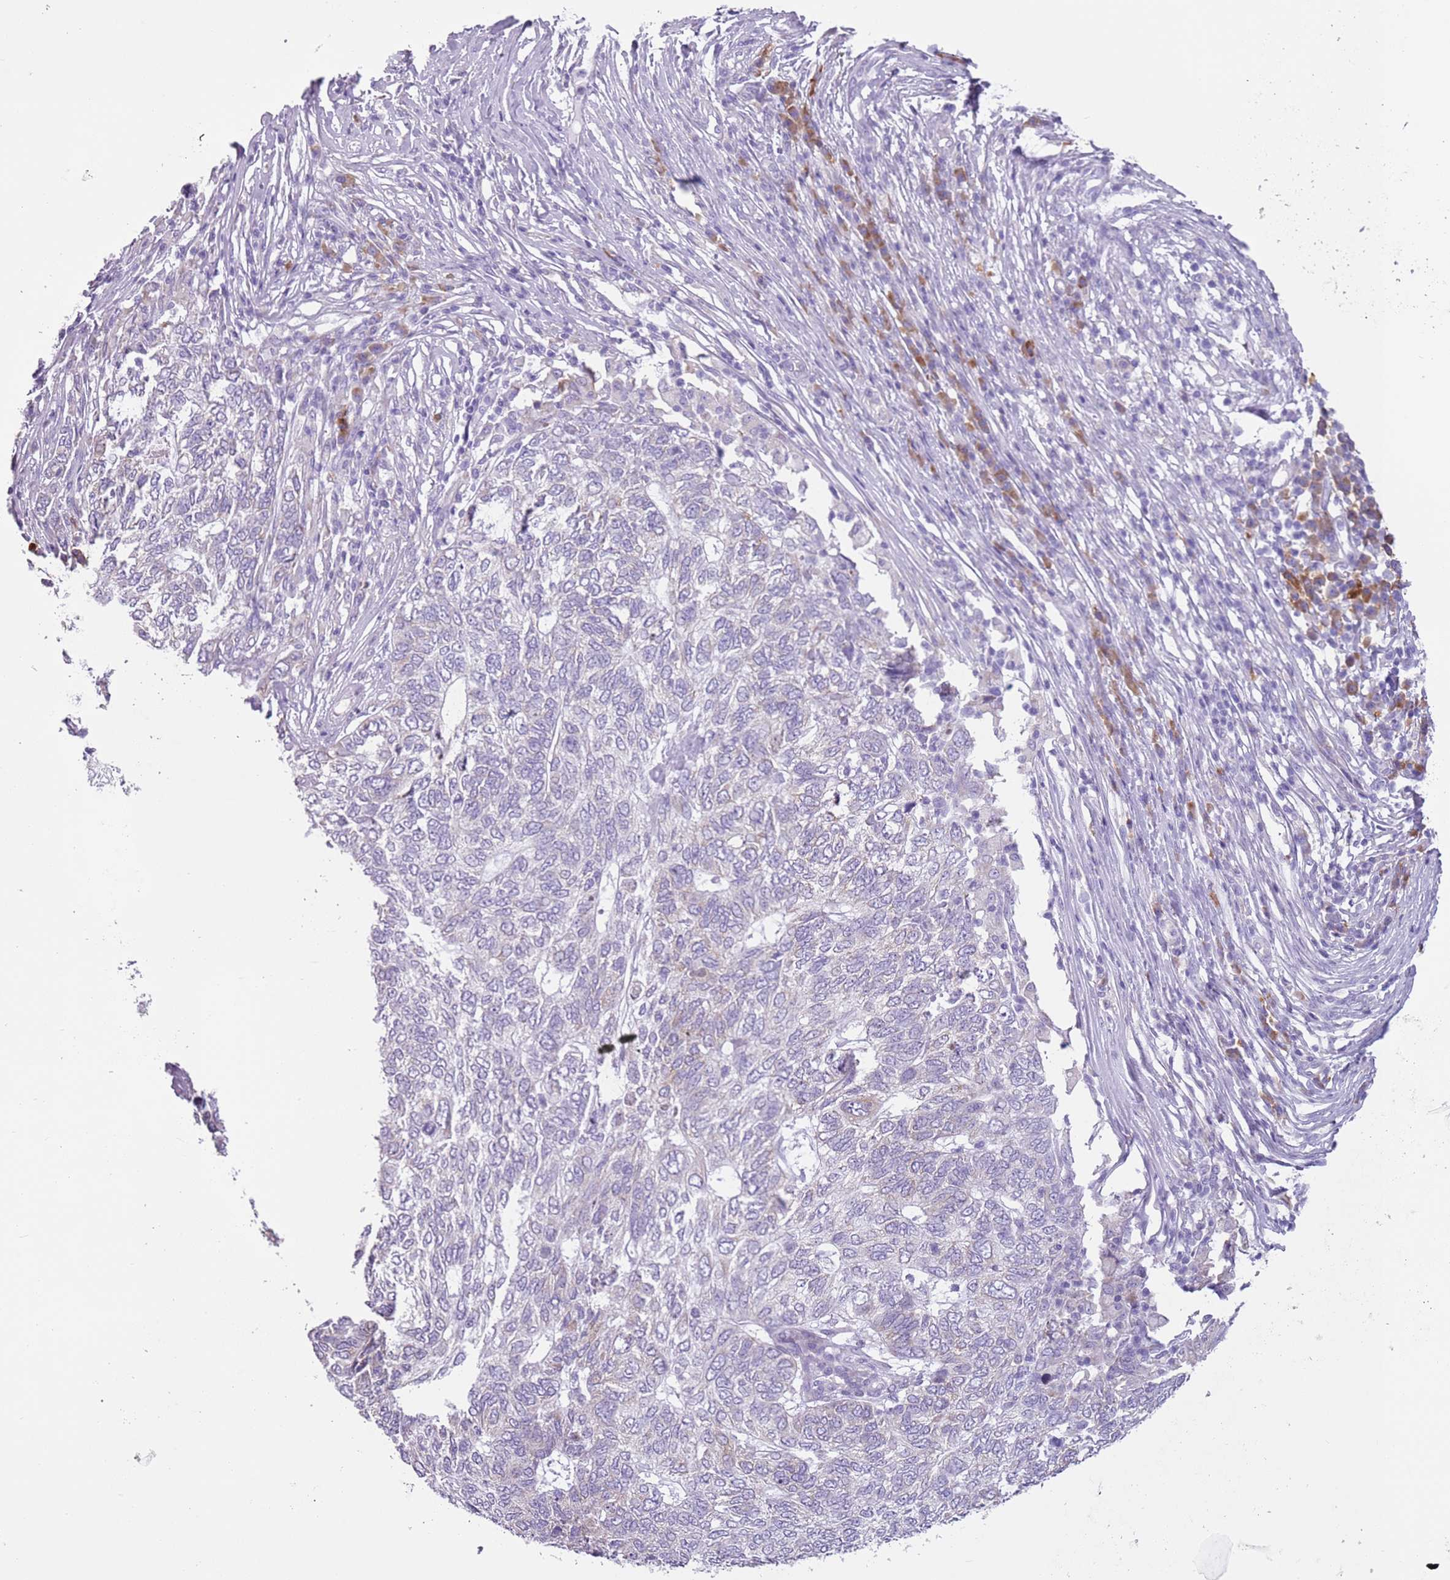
{"staining": {"intensity": "negative", "quantity": "none", "location": "none"}, "tissue": "skin cancer", "cell_type": "Tumor cells", "image_type": "cancer", "snomed": [{"axis": "morphology", "description": "Basal cell carcinoma"}, {"axis": "topography", "description": "Skin"}], "caption": "Micrograph shows no significant protein positivity in tumor cells of skin basal cell carcinoma. (IHC, brightfield microscopy, high magnification).", "gene": "HYOU1", "patient": {"sex": "female", "age": 65}}